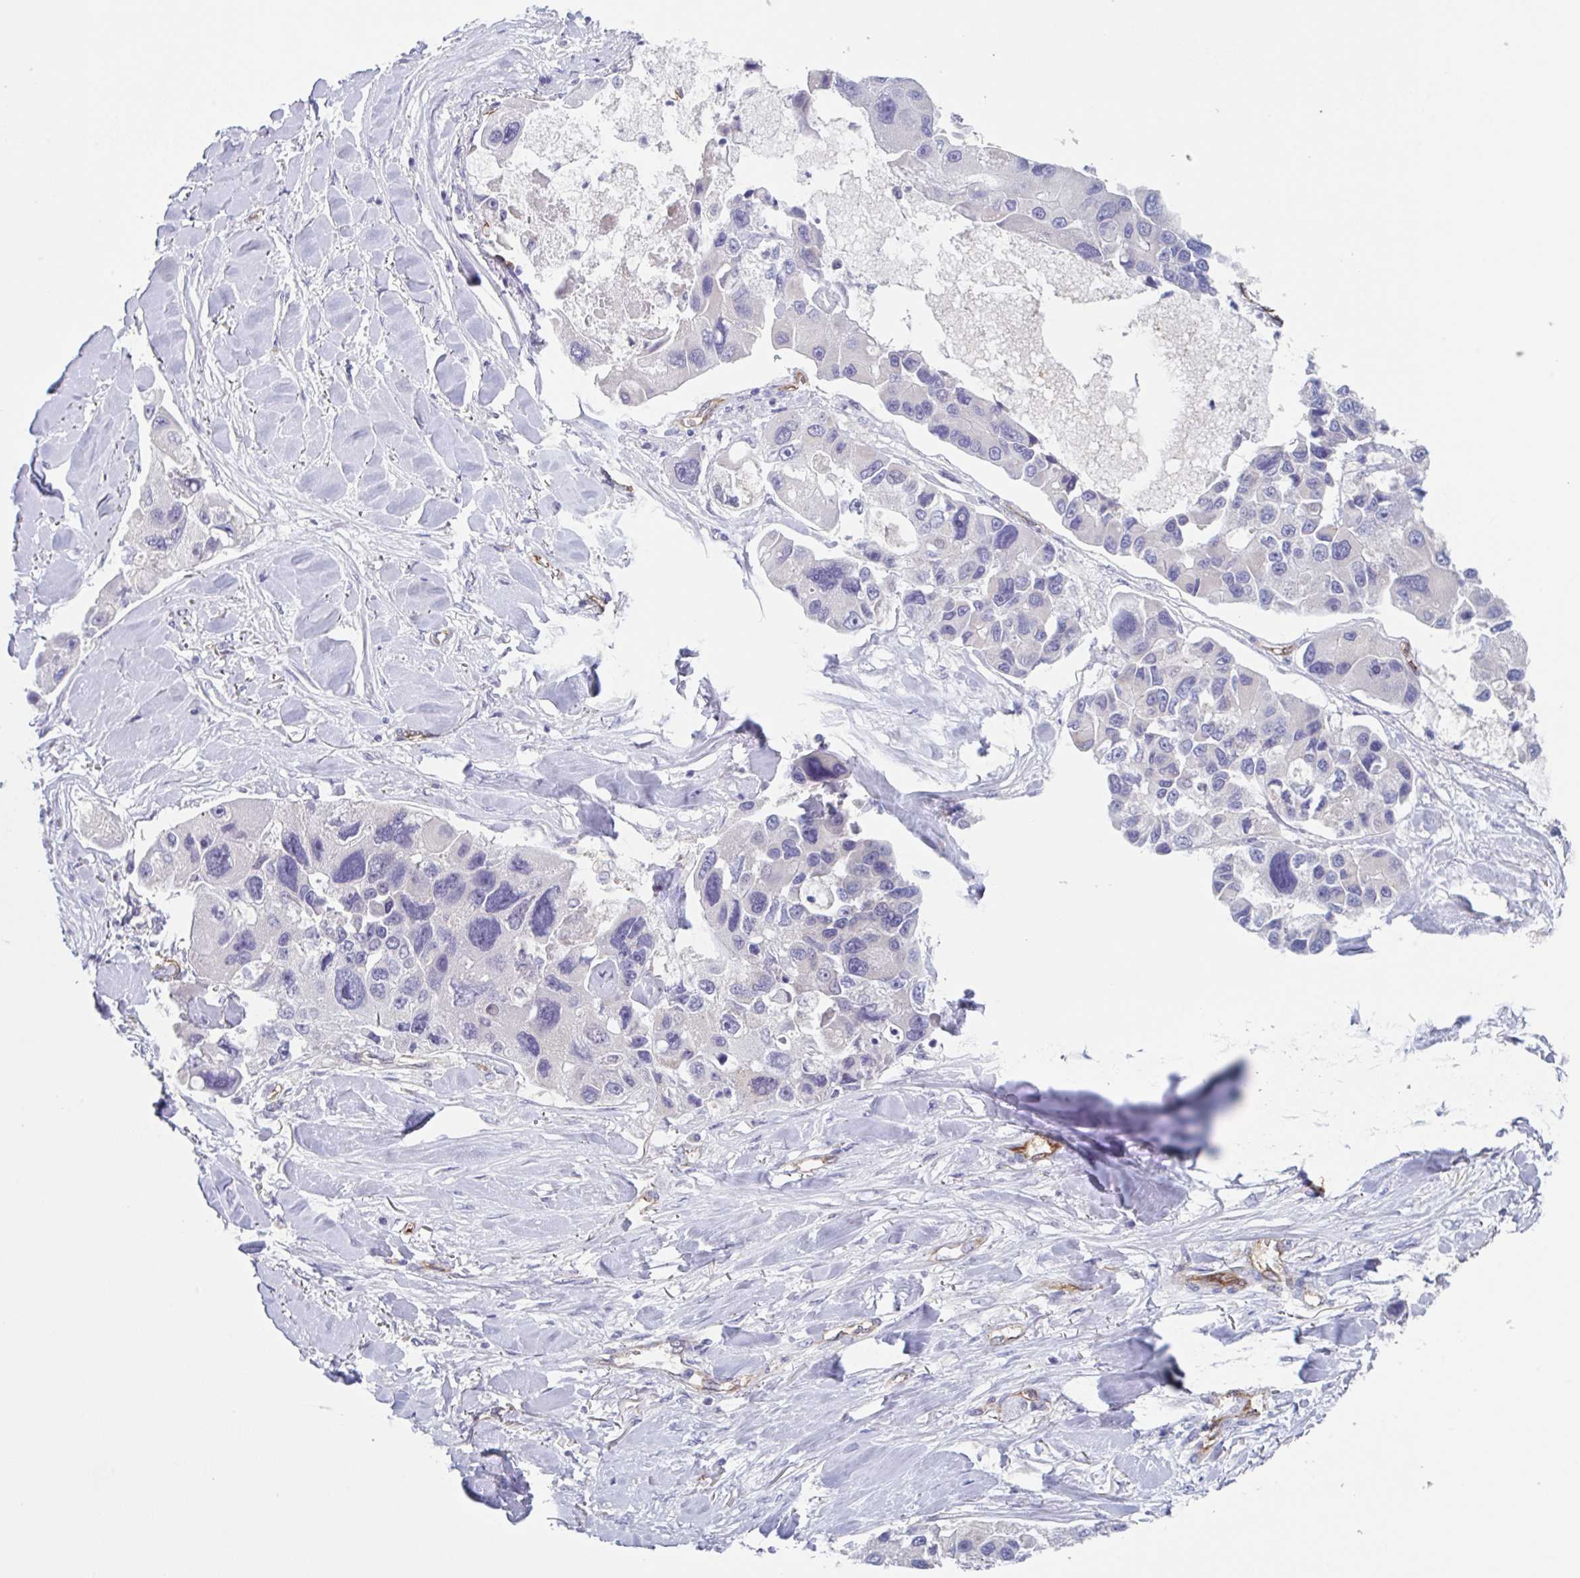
{"staining": {"intensity": "negative", "quantity": "none", "location": "none"}, "tissue": "lung cancer", "cell_type": "Tumor cells", "image_type": "cancer", "snomed": [{"axis": "morphology", "description": "Adenocarcinoma, NOS"}, {"axis": "topography", "description": "Lung"}], "caption": "Tumor cells show no significant staining in adenocarcinoma (lung).", "gene": "EHD4", "patient": {"sex": "female", "age": 54}}